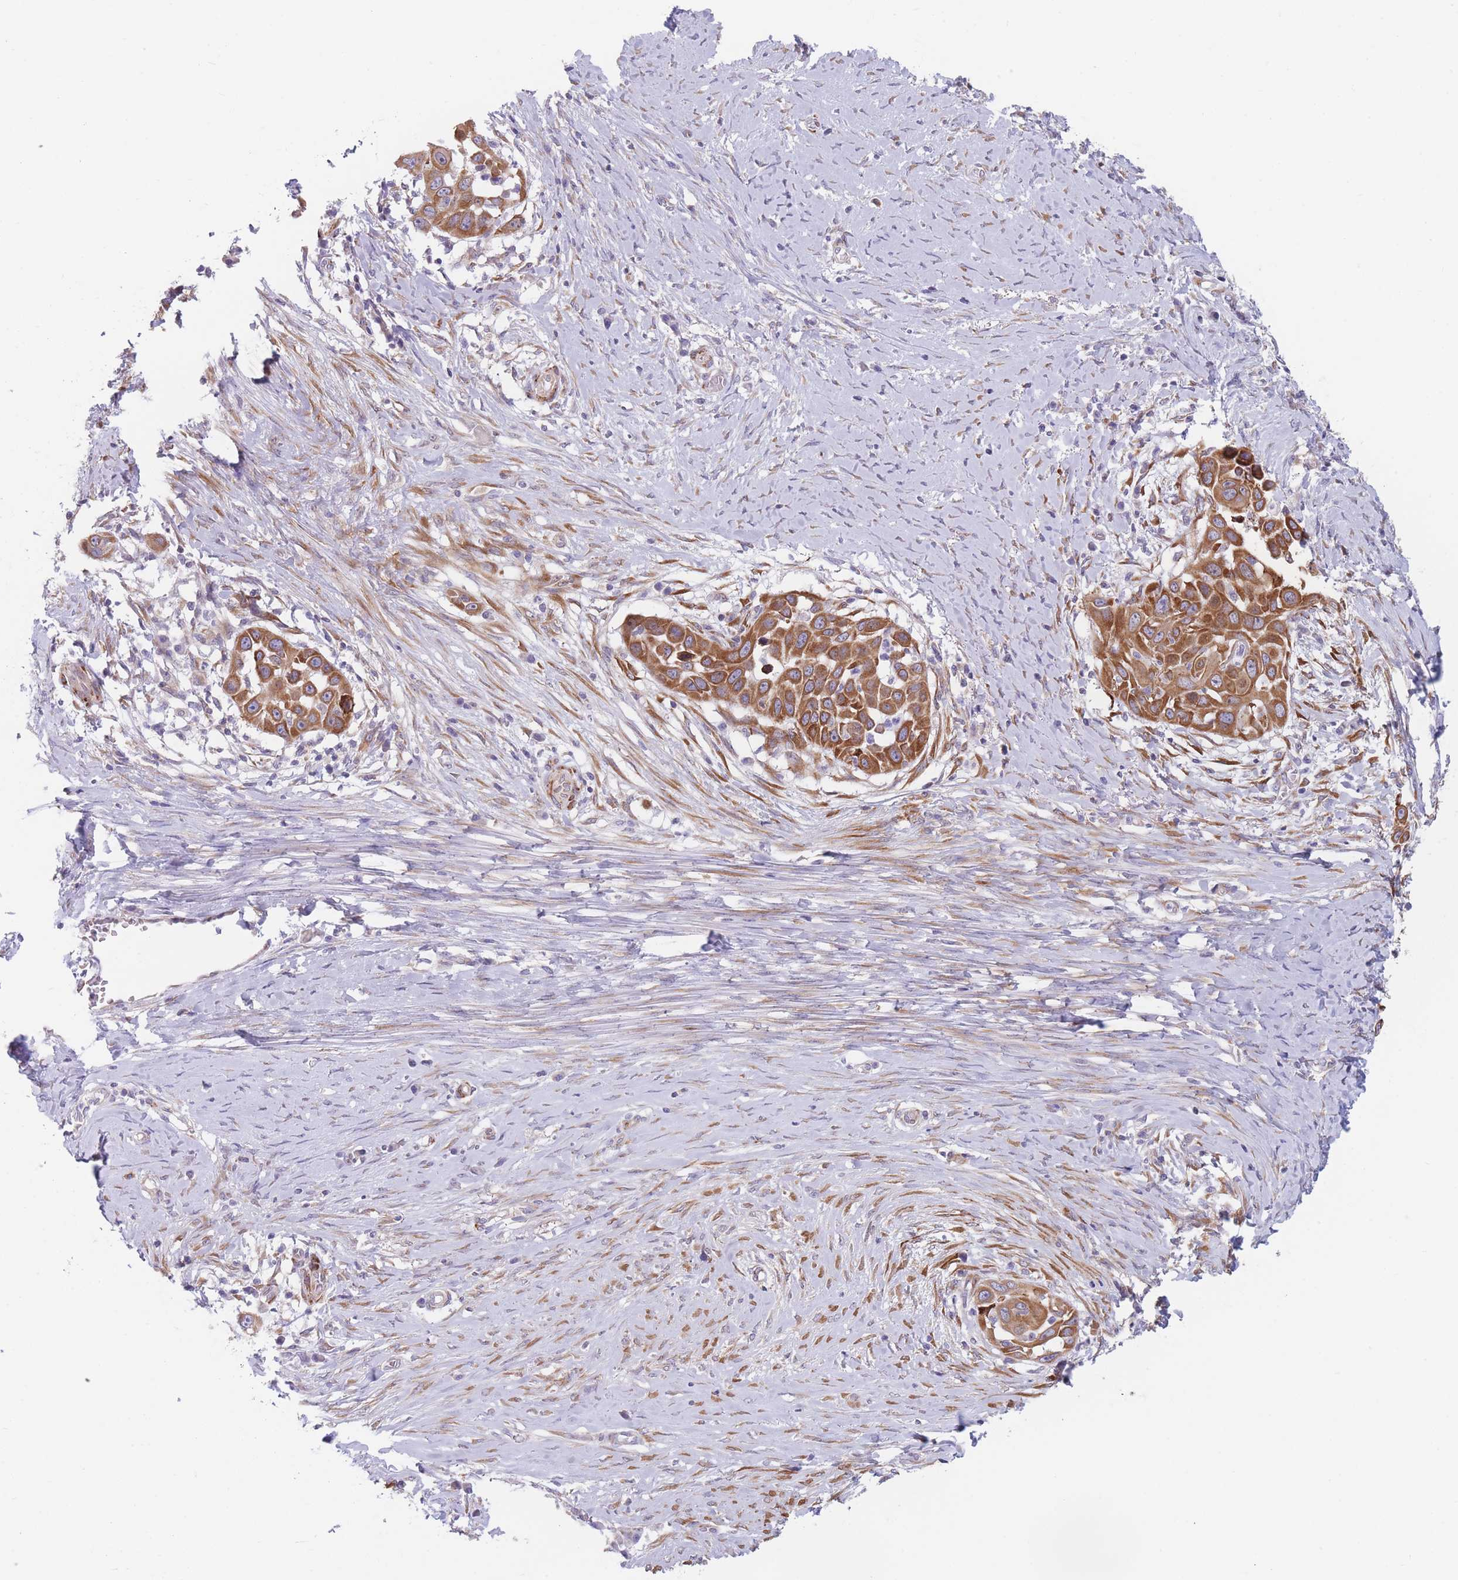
{"staining": {"intensity": "strong", "quantity": ">75%", "location": "cytoplasmic/membranous"}, "tissue": "skin cancer", "cell_type": "Tumor cells", "image_type": "cancer", "snomed": [{"axis": "morphology", "description": "Squamous cell carcinoma, NOS"}, {"axis": "topography", "description": "Skin"}], "caption": "The image reveals a brown stain indicating the presence of a protein in the cytoplasmic/membranous of tumor cells in squamous cell carcinoma (skin).", "gene": "AK9", "patient": {"sex": "female", "age": 44}}